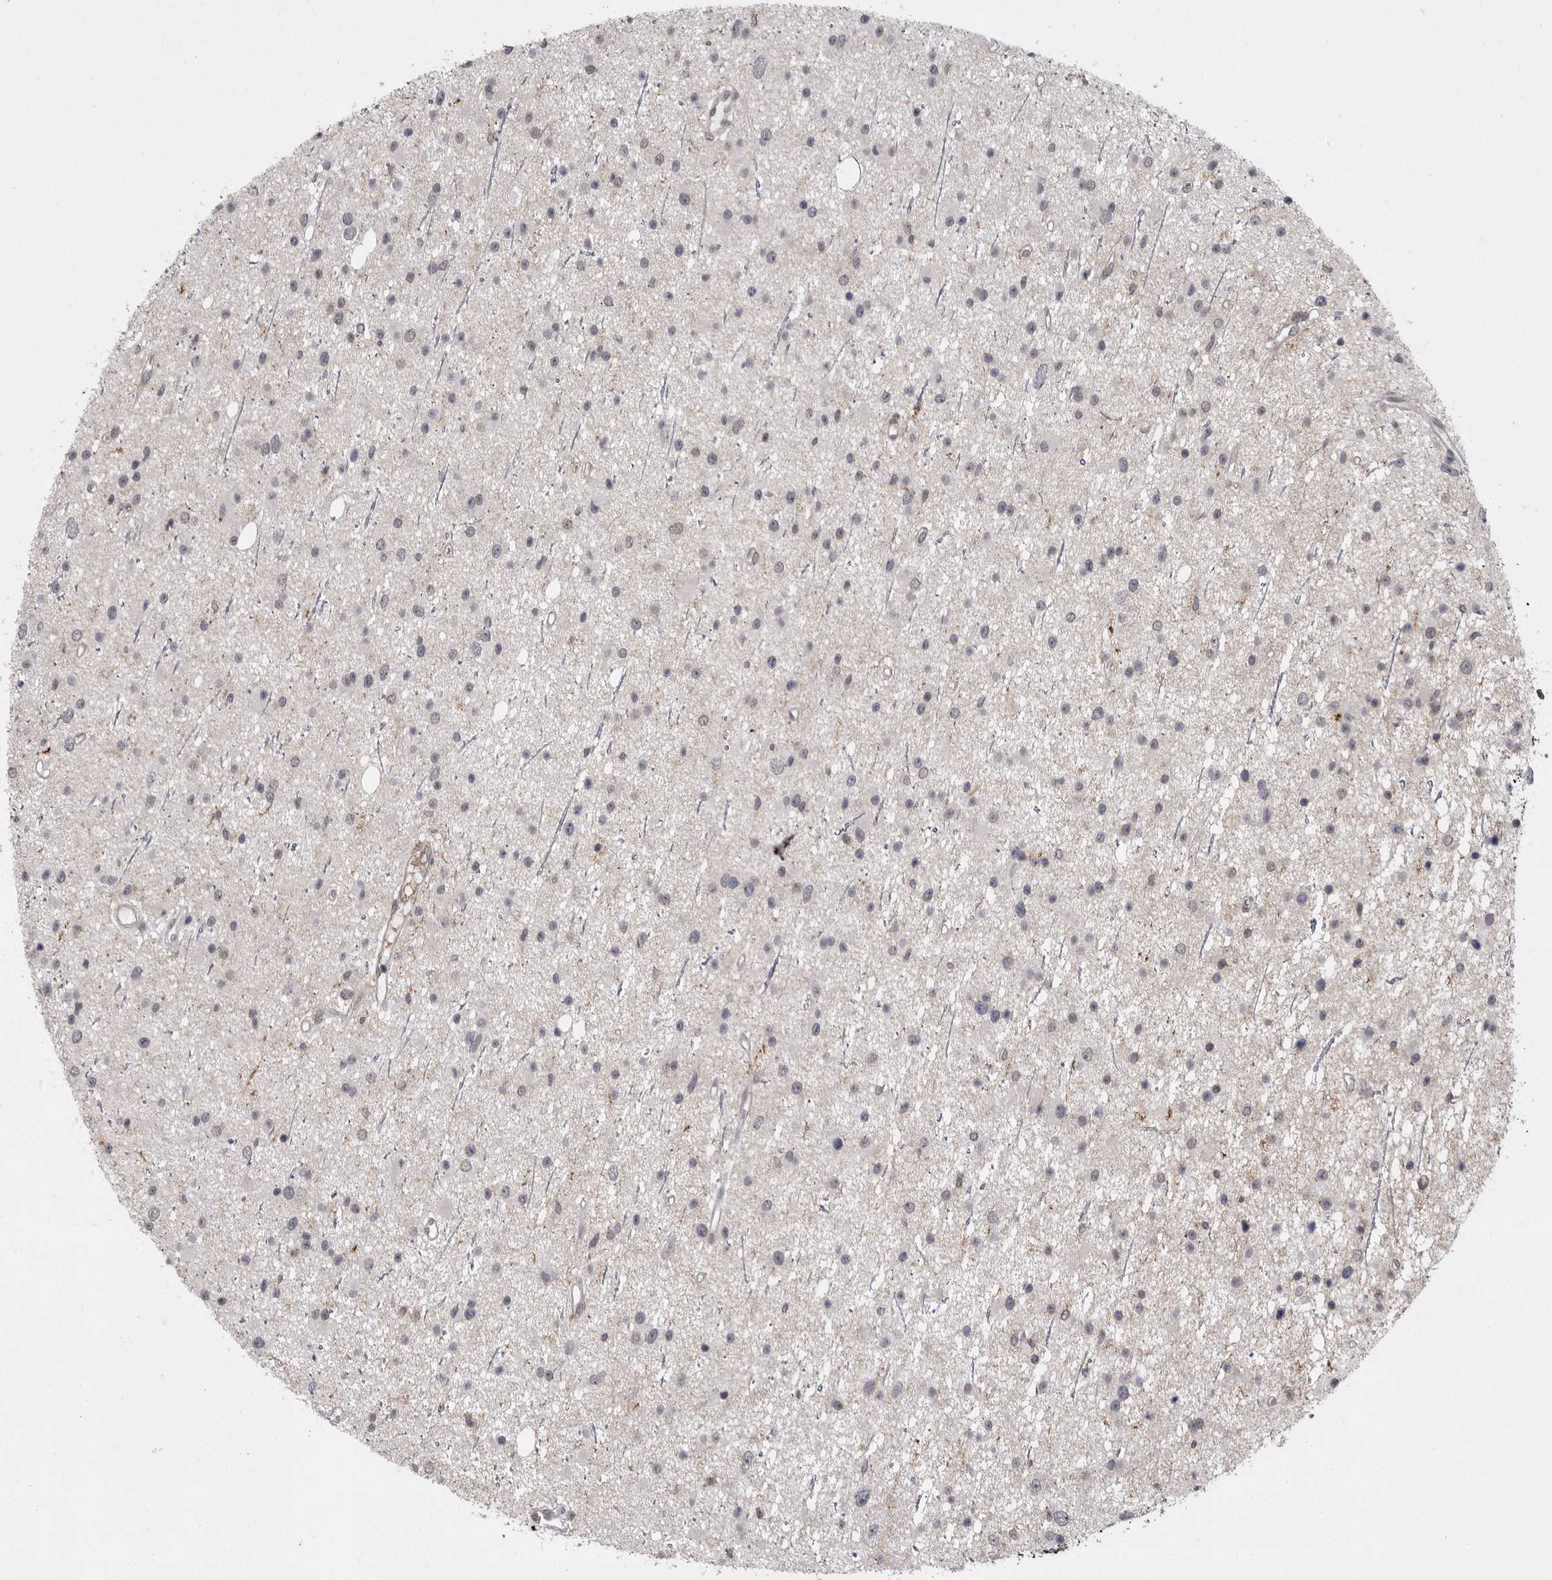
{"staining": {"intensity": "negative", "quantity": "none", "location": "none"}, "tissue": "glioma", "cell_type": "Tumor cells", "image_type": "cancer", "snomed": [{"axis": "morphology", "description": "Glioma, malignant, Low grade"}, {"axis": "topography", "description": "Cerebral cortex"}], "caption": "Immunohistochemistry (IHC) of malignant low-grade glioma reveals no expression in tumor cells.", "gene": "ABL1", "patient": {"sex": "female", "age": 39}}